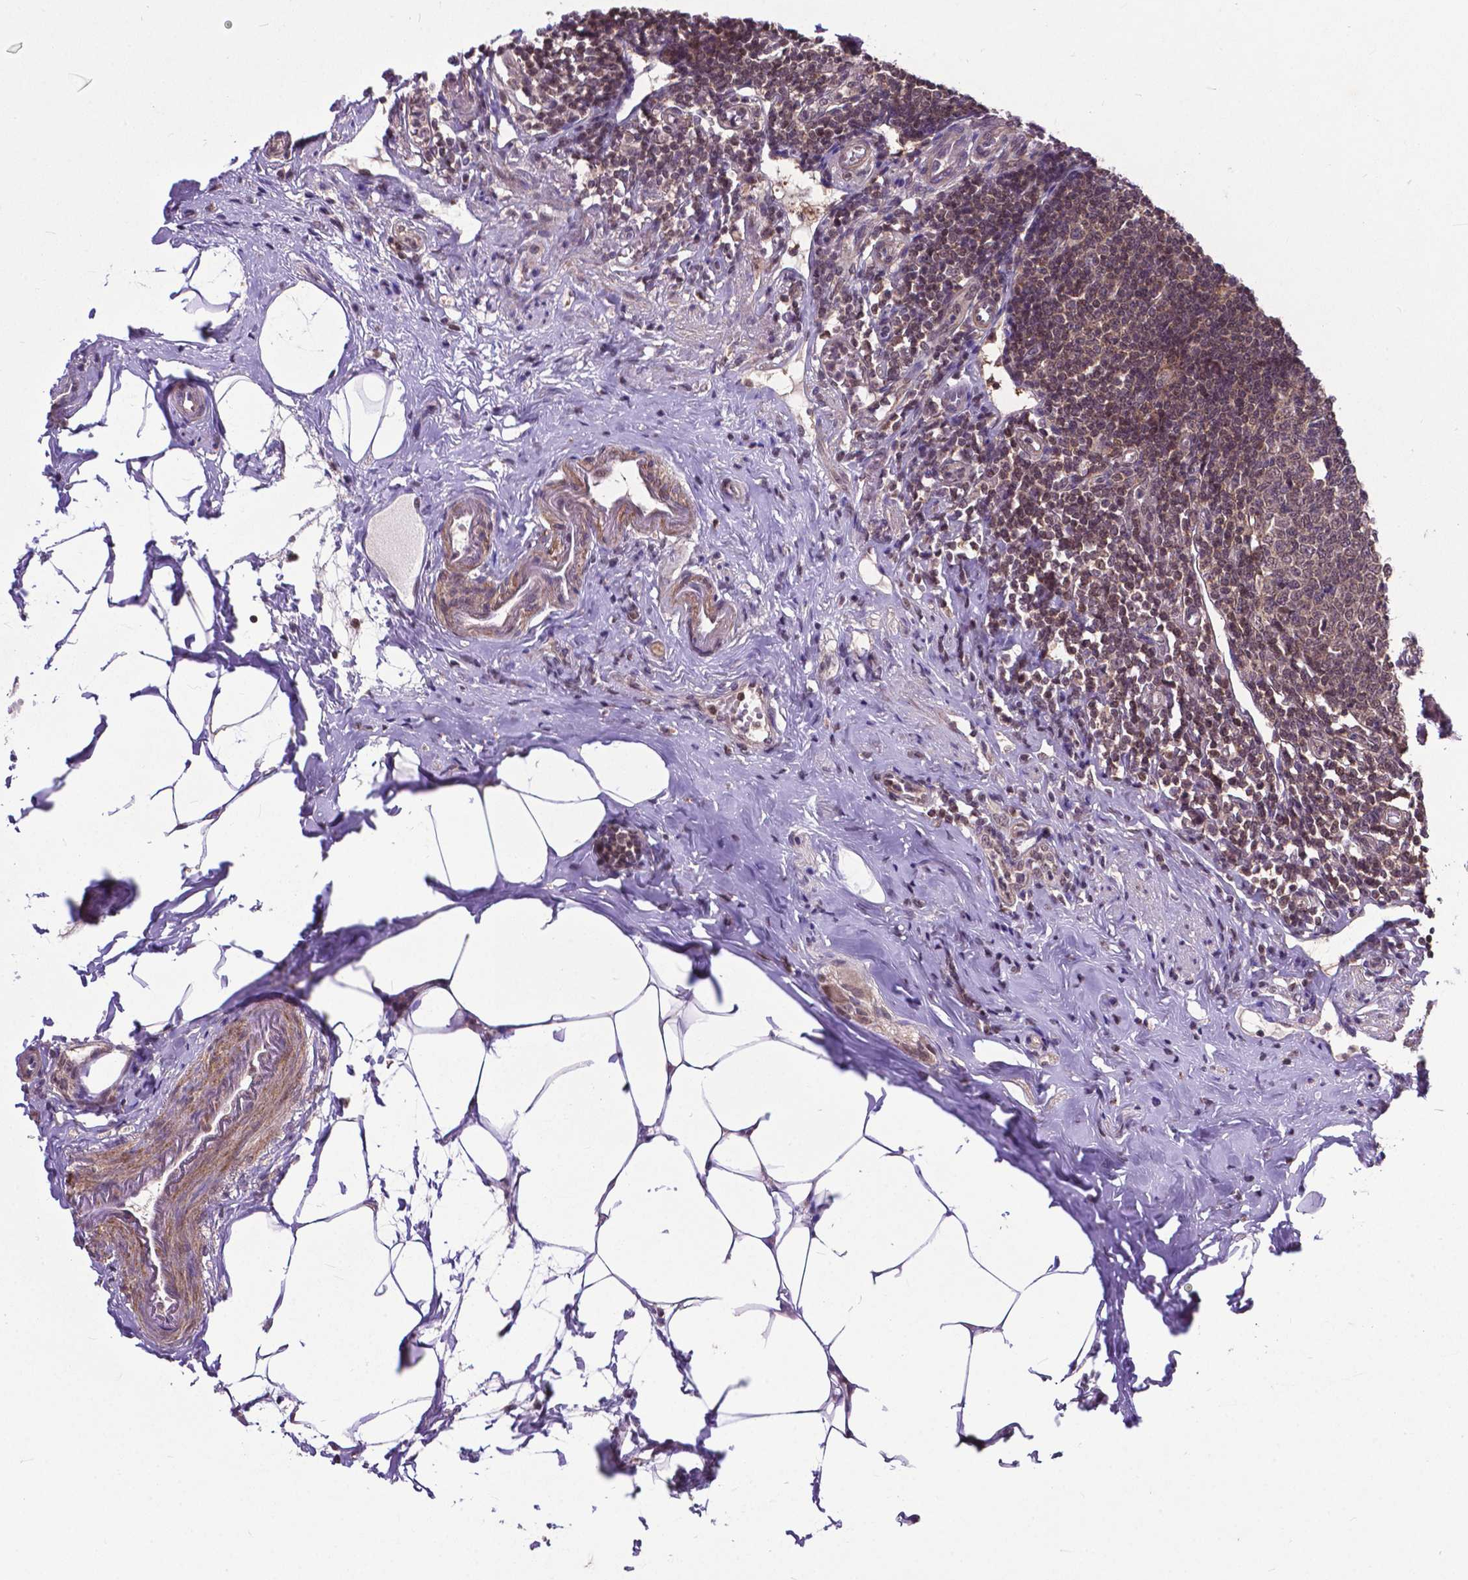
{"staining": {"intensity": "moderate", "quantity": ">75%", "location": "cytoplasmic/membranous,nuclear"}, "tissue": "appendix", "cell_type": "Glandular cells", "image_type": "normal", "snomed": [{"axis": "morphology", "description": "Normal tissue, NOS"}, {"axis": "morphology", "description": "Carcinoma, endometroid"}, {"axis": "topography", "description": "Appendix"}, {"axis": "topography", "description": "Colon"}], "caption": "Glandular cells exhibit moderate cytoplasmic/membranous,nuclear positivity in approximately >75% of cells in benign appendix.", "gene": "OTUB1", "patient": {"sex": "female", "age": 60}}